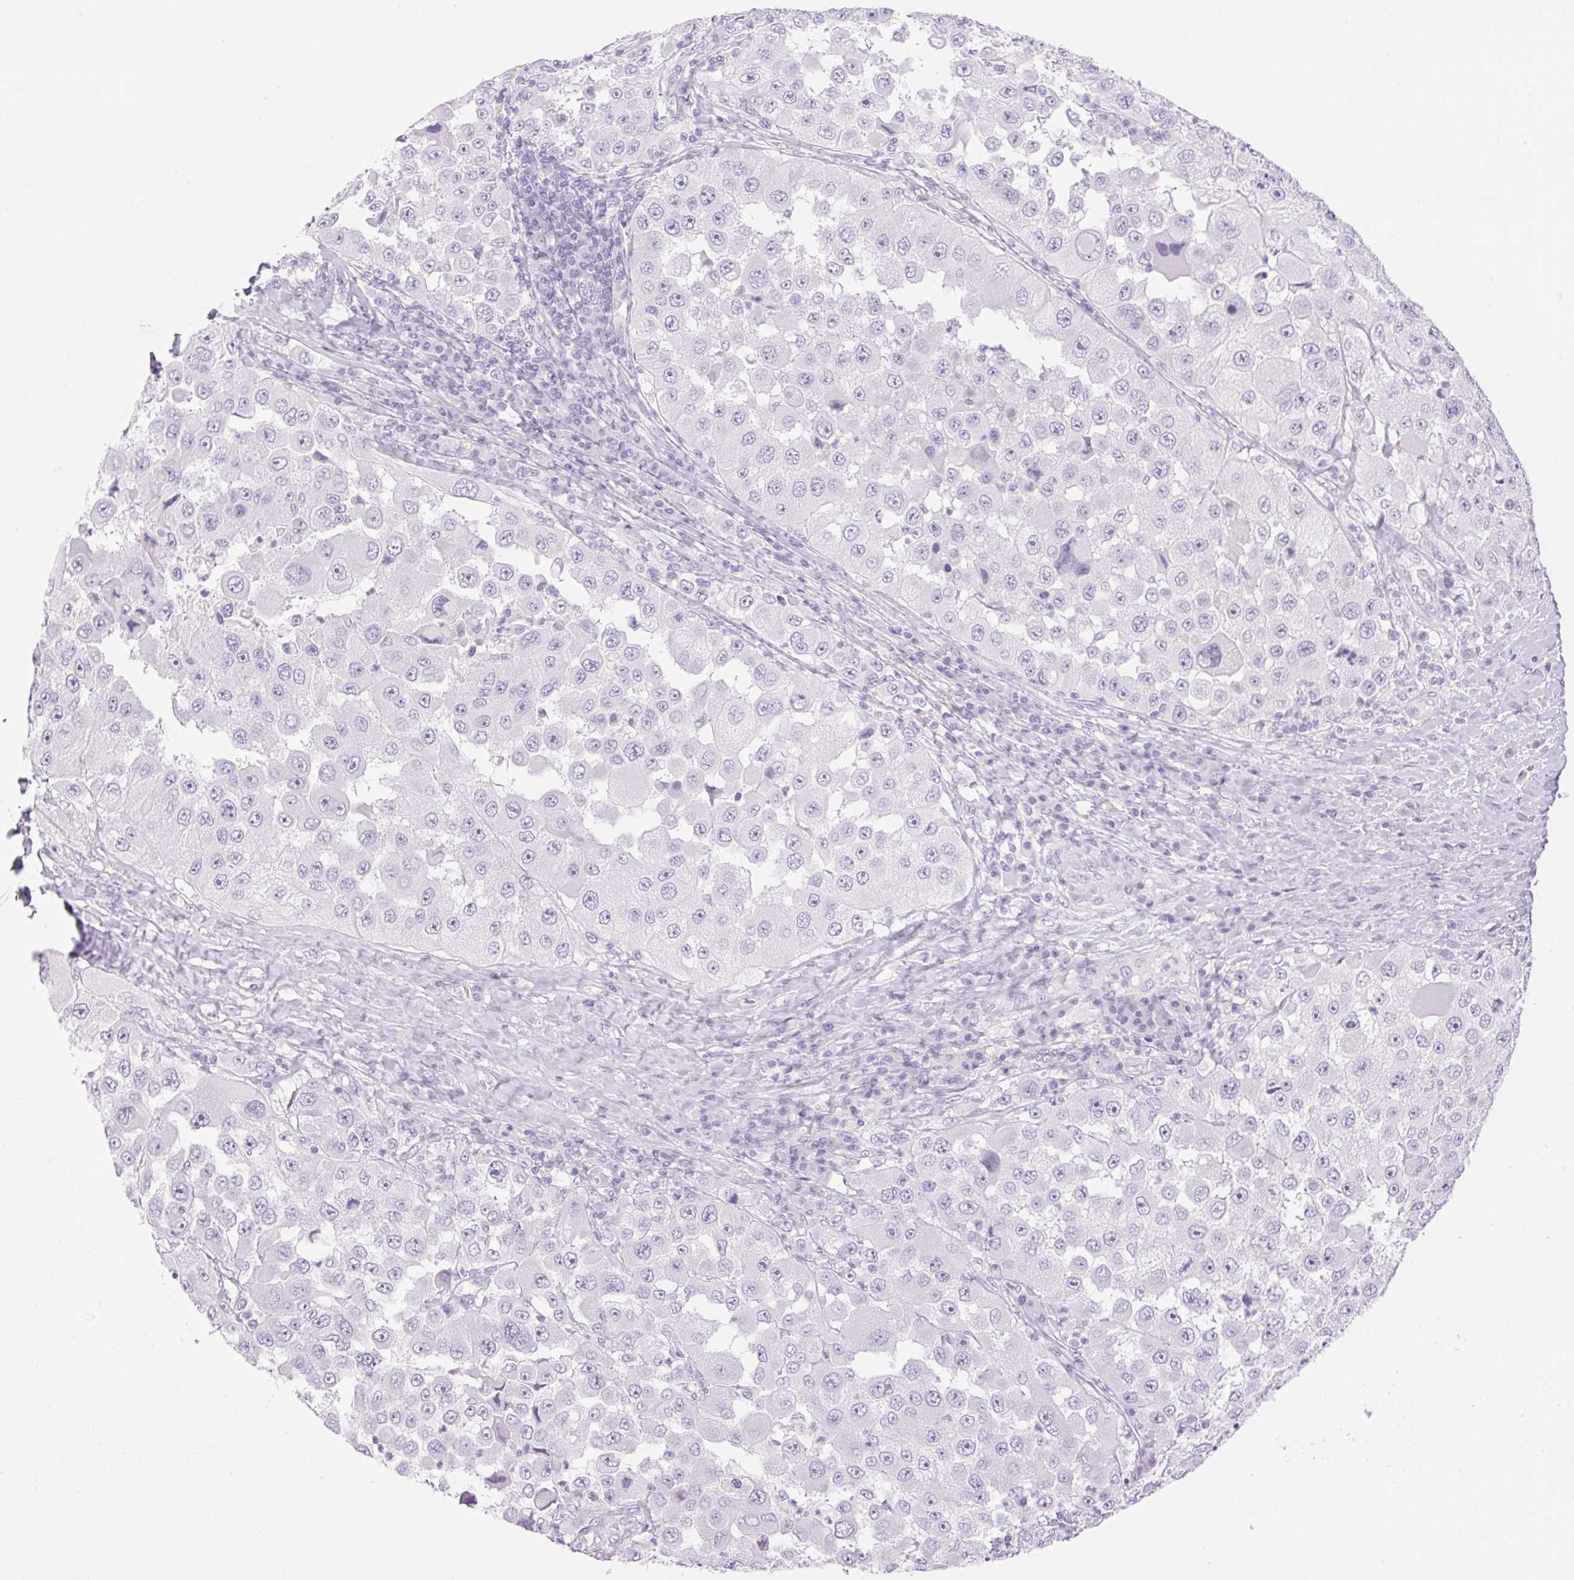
{"staining": {"intensity": "negative", "quantity": "none", "location": "none"}, "tissue": "melanoma", "cell_type": "Tumor cells", "image_type": "cancer", "snomed": [{"axis": "morphology", "description": "Malignant melanoma, Metastatic site"}, {"axis": "topography", "description": "Lymph node"}], "caption": "DAB immunohistochemical staining of human melanoma reveals no significant staining in tumor cells. The staining was performed using DAB (3,3'-diaminobenzidine) to visualize the protein expression in brown, while the nuclei were stained in blue with hematoxylin (Magnification: 20x).", "gene": "SP140L", "patient": {"sex": "male", "age": 62}}